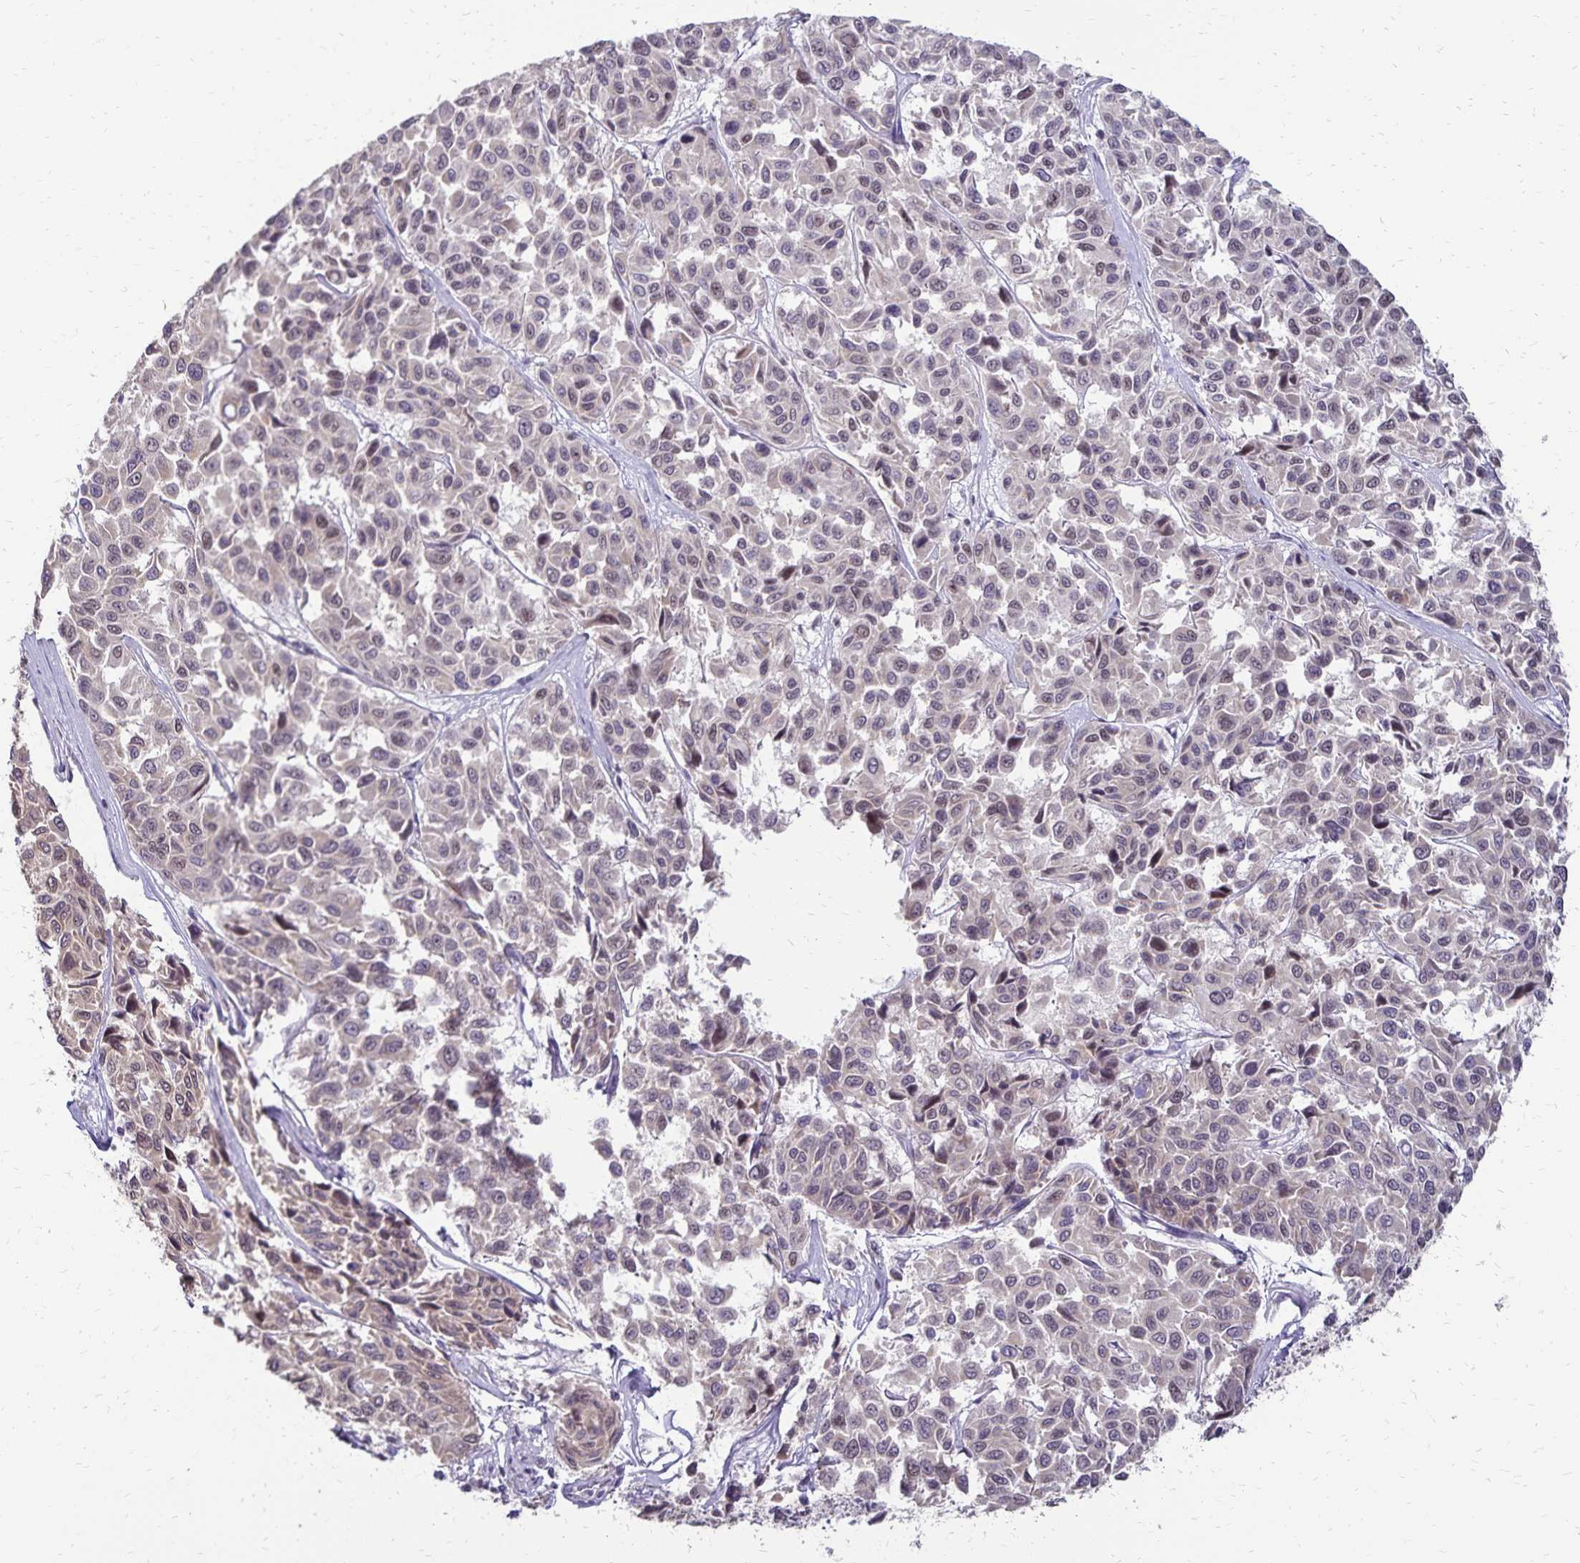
{"staining": {"intensity": "negative", "quantity": "none", "location": "none"}, "tissue": "melanoma", "cell_type": "Tumor cells", "image_type": "cancer", "snomed": [{"axis": "morphology", "description": "Malignant melanoma, NOS"}, {"axis": "topography", "description": "Skin"}], "caption": "An immunohistochemistry (IHC) micrograph of malignant melanoma is shown. There is no staining in tumor cells of malignant melanoma. The staining is performed using DAB (3,3'-diaminobenzidine) brown chromogen with nuclei counter-stained in using hematoxylin.", "gene": "POLB", "patient": {"sex": "female", "age": 66}}